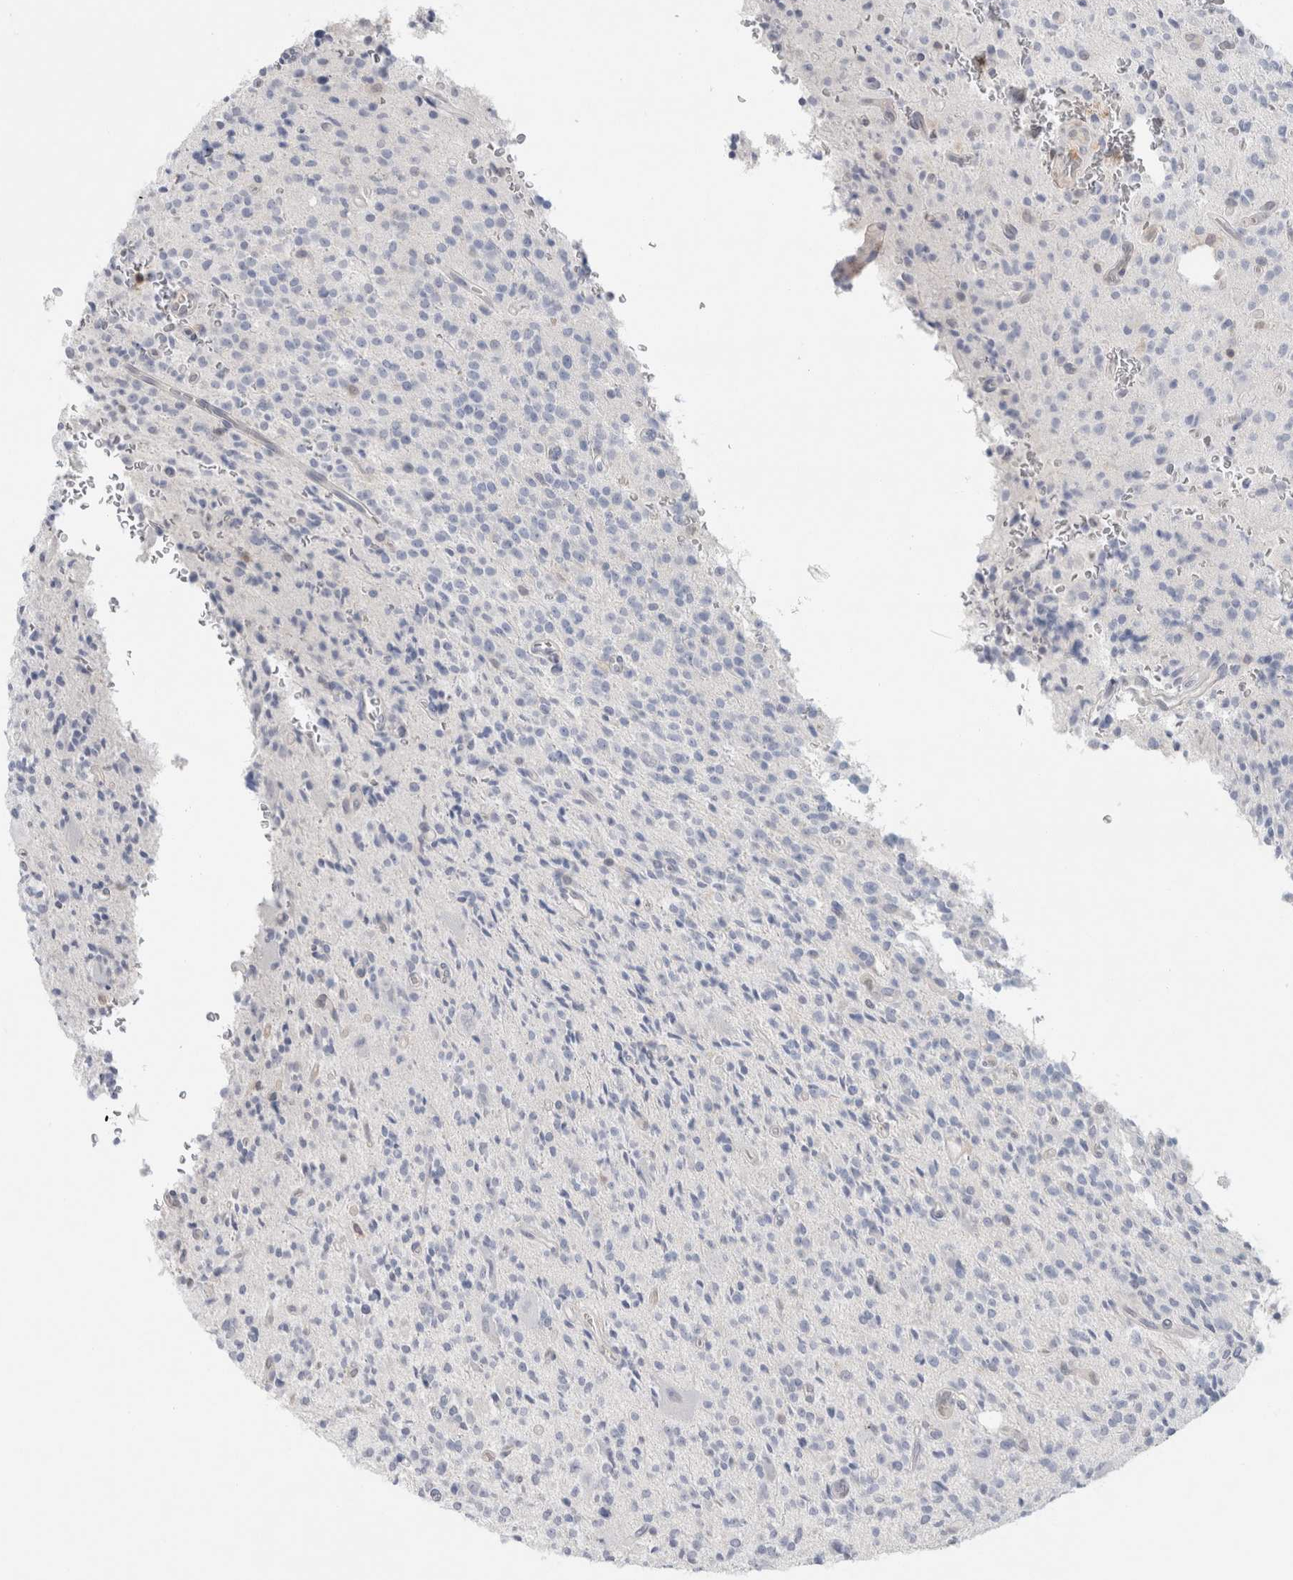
{"staining": {"intensity": "negative", "quantity": "none", "location": "none"}, "tissue": "glioma", "cell_type": "Tumor cells", "image_type": "cancer", "snomed": [{"axis": "morphology", "description": "Glioma, malignant, High grade"}, {"axis": "topography", "description": "Brain"}], "caption": "This is an IHC image of human high-grade glioma (malignant). There is no staining in tumor cells.", "gene": "CASP6", "patient": {"sex": "male", "age": 34}}